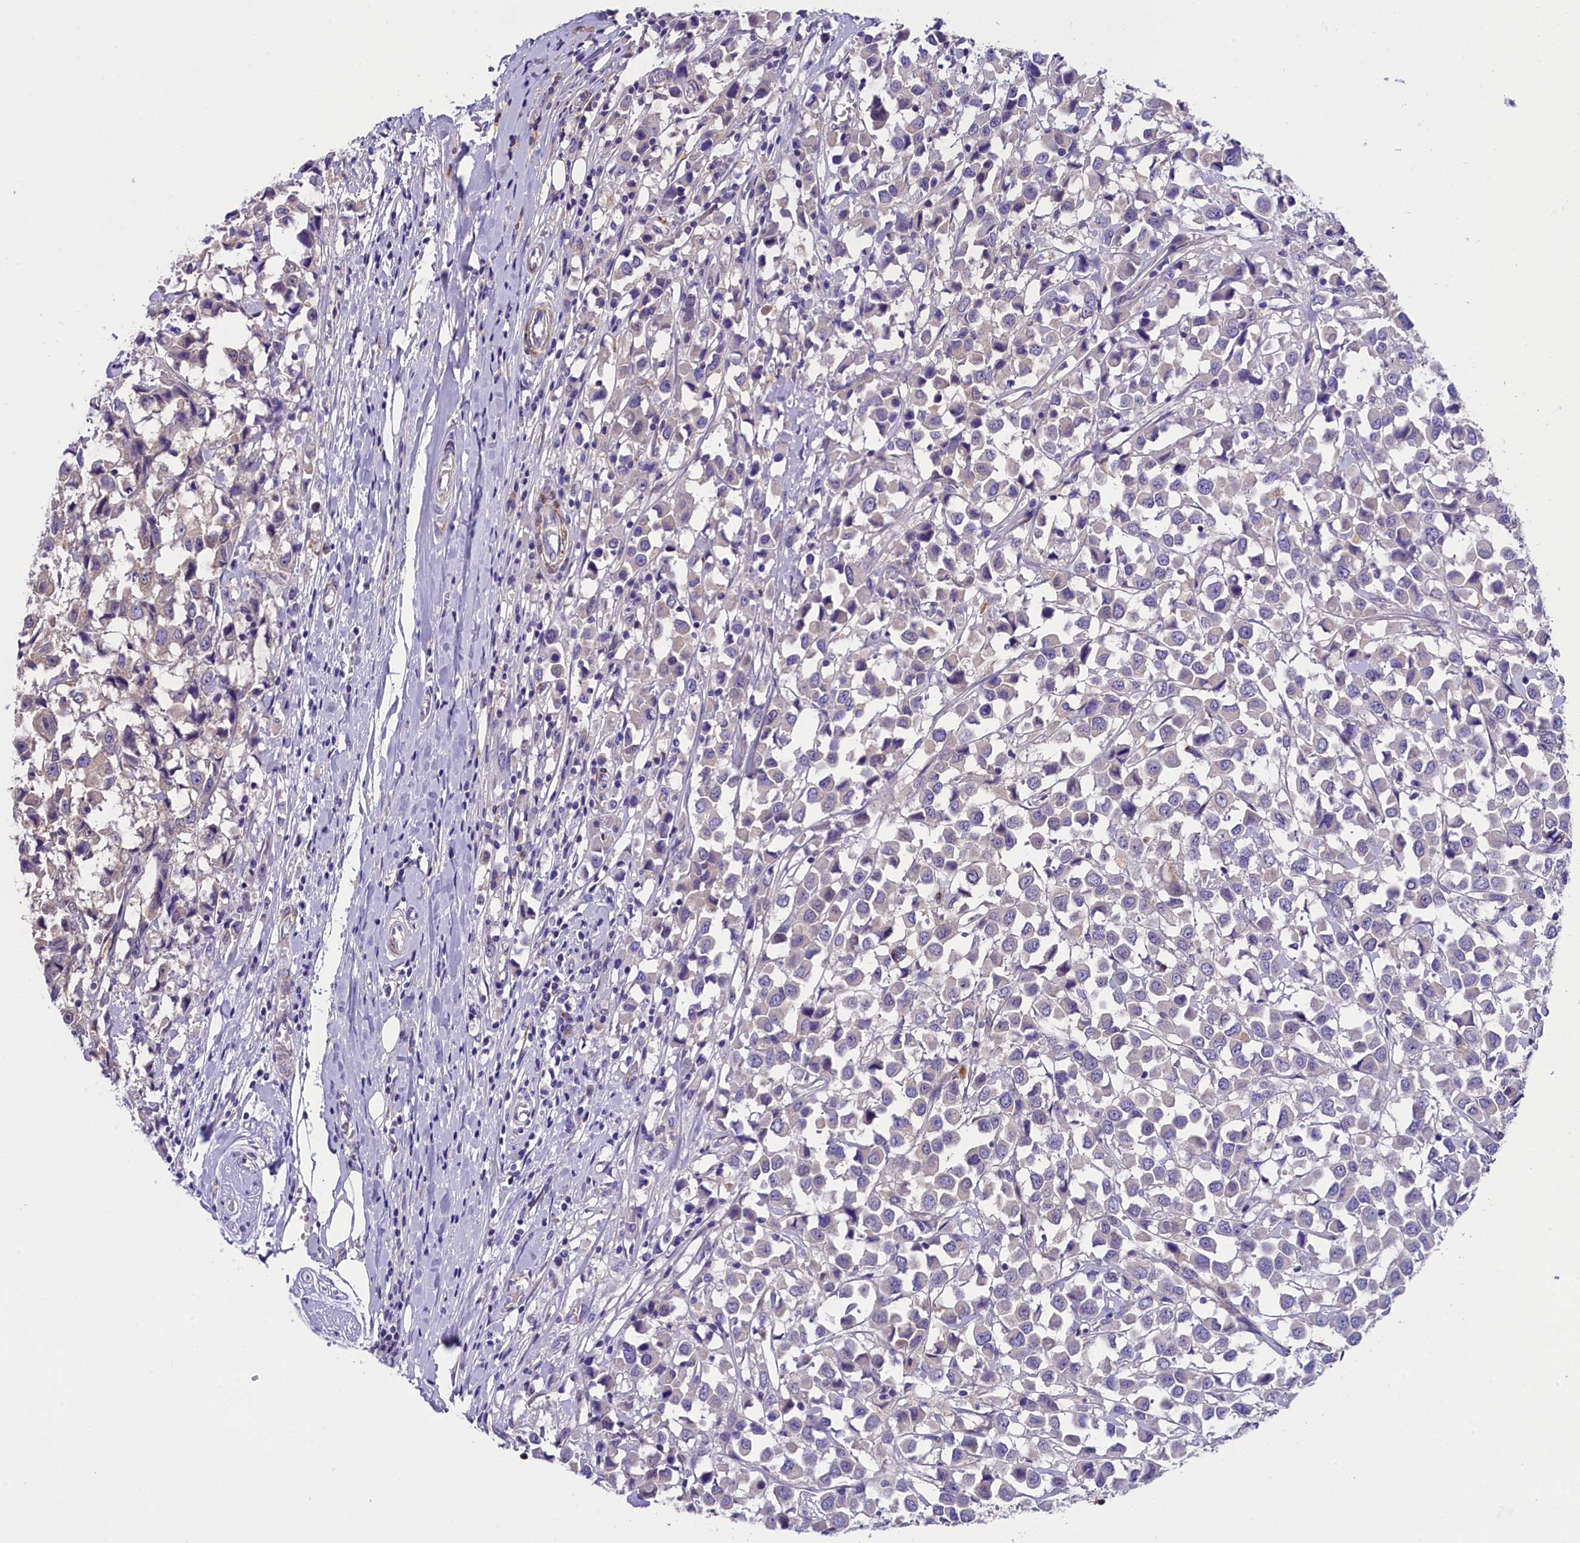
{"staining": {"intensity": "negative", "quantity": "none", "location": "none"}, "tissue": "breast cancer", "cell_type": "Tumor cells", "image_type": "cancer", "snomed": [{"axis": "morphology", "description": "Duct carcinoma"}, {"axis": "topography", "description": "Breast"}], "caption": "This is an immunohistochemistry (IHC) micrograph of human invasive ductal carcinoma (breast). There is no expression in tumor cells.", "gene": "SOD3", "patient": {"sex": "female", "age": 61}}